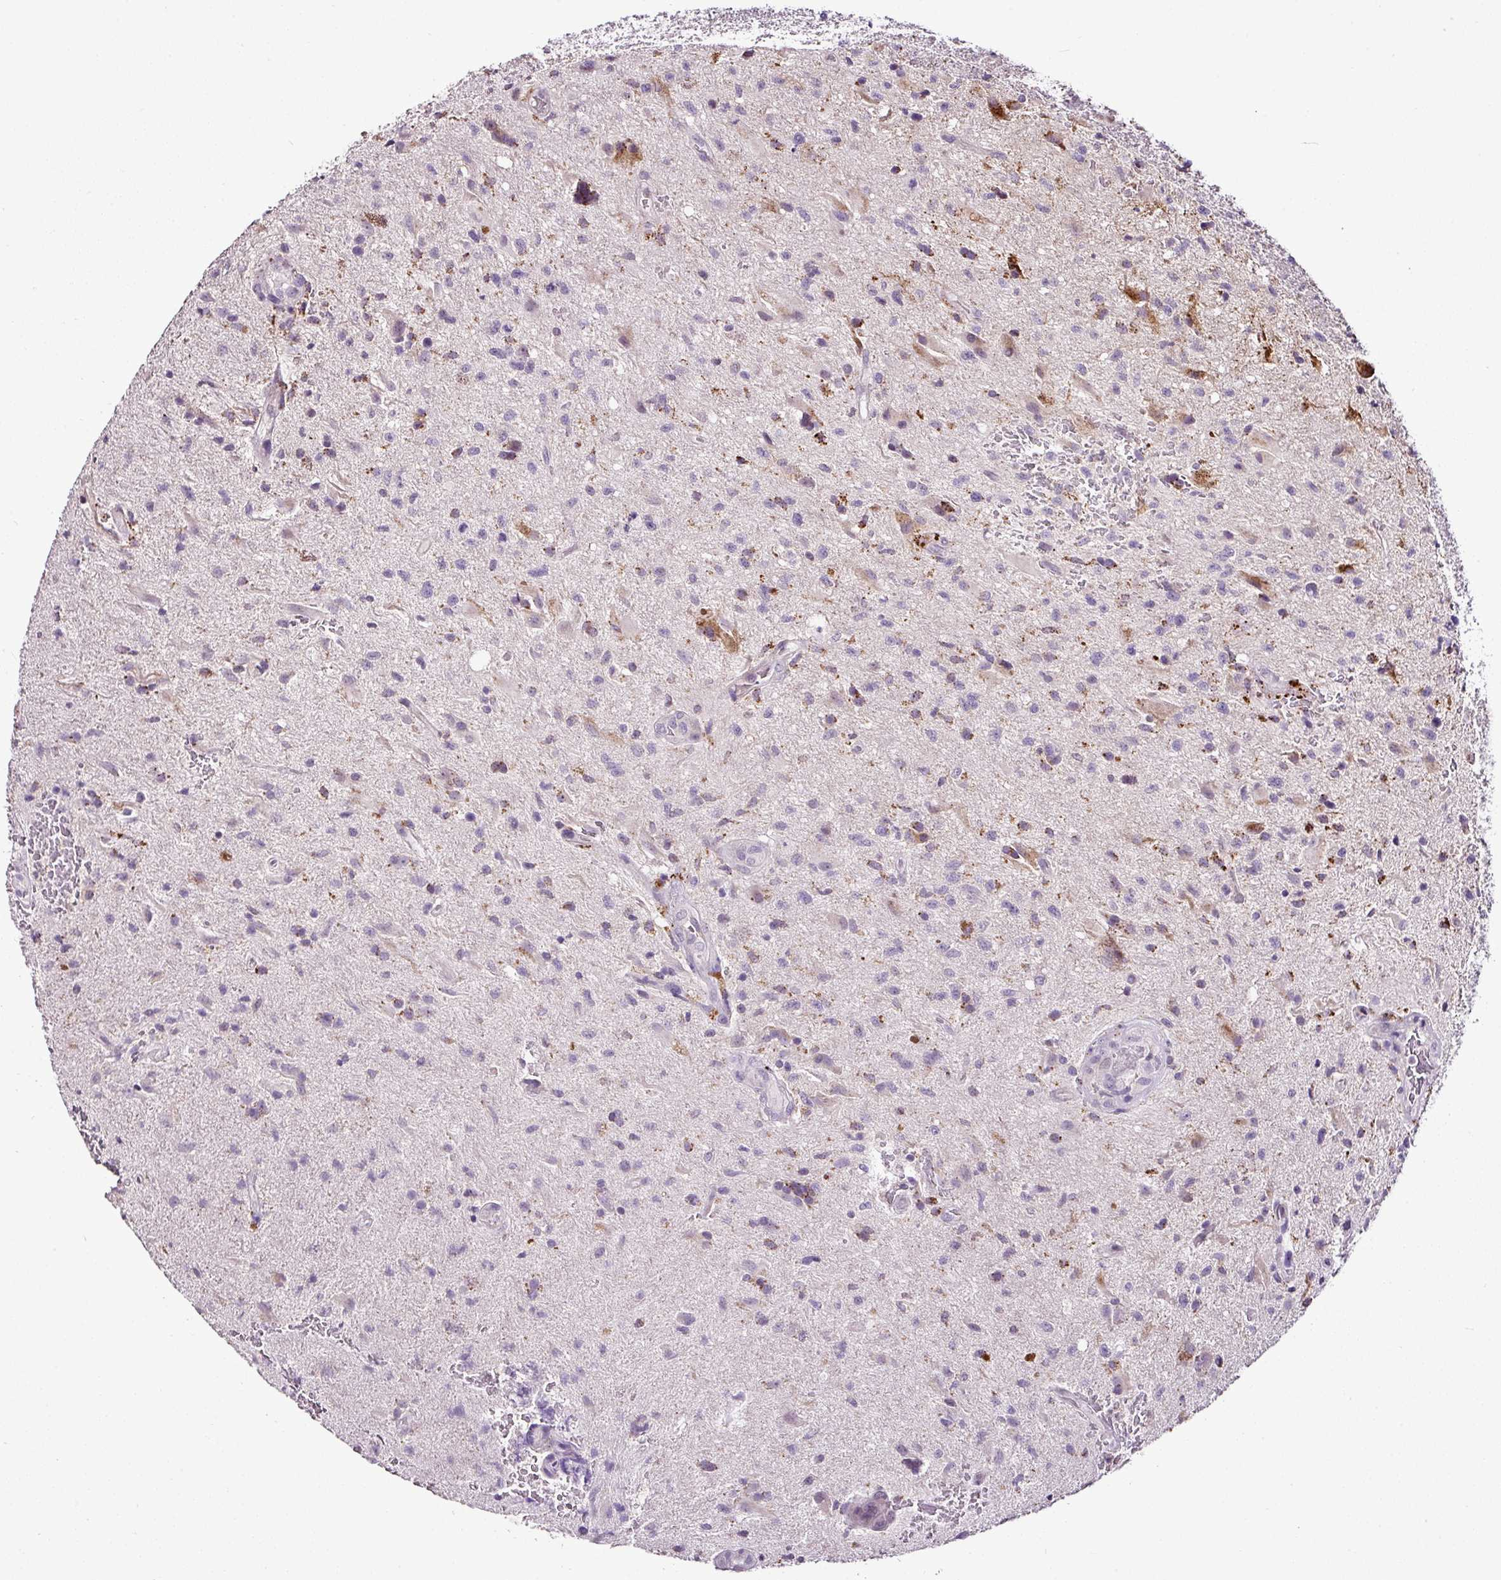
{"staining": {"intensity": "negative", "quantity": "none", "location": "none"}, "tissue": "glioma", "cell_type": "Tumor cells", "image_type": "cancer", "snomed": [{"axis": "morphology", "description": "Glioma, malignant, High grade"}, {"axis": "topography", "description": "Brain"}], "caption": "This is an IHC image of human malignant glioma (high-grade). There is no expression in tumor cells.", "gene": "ESR1", "patient": {"sex": "male", "age": 67}}